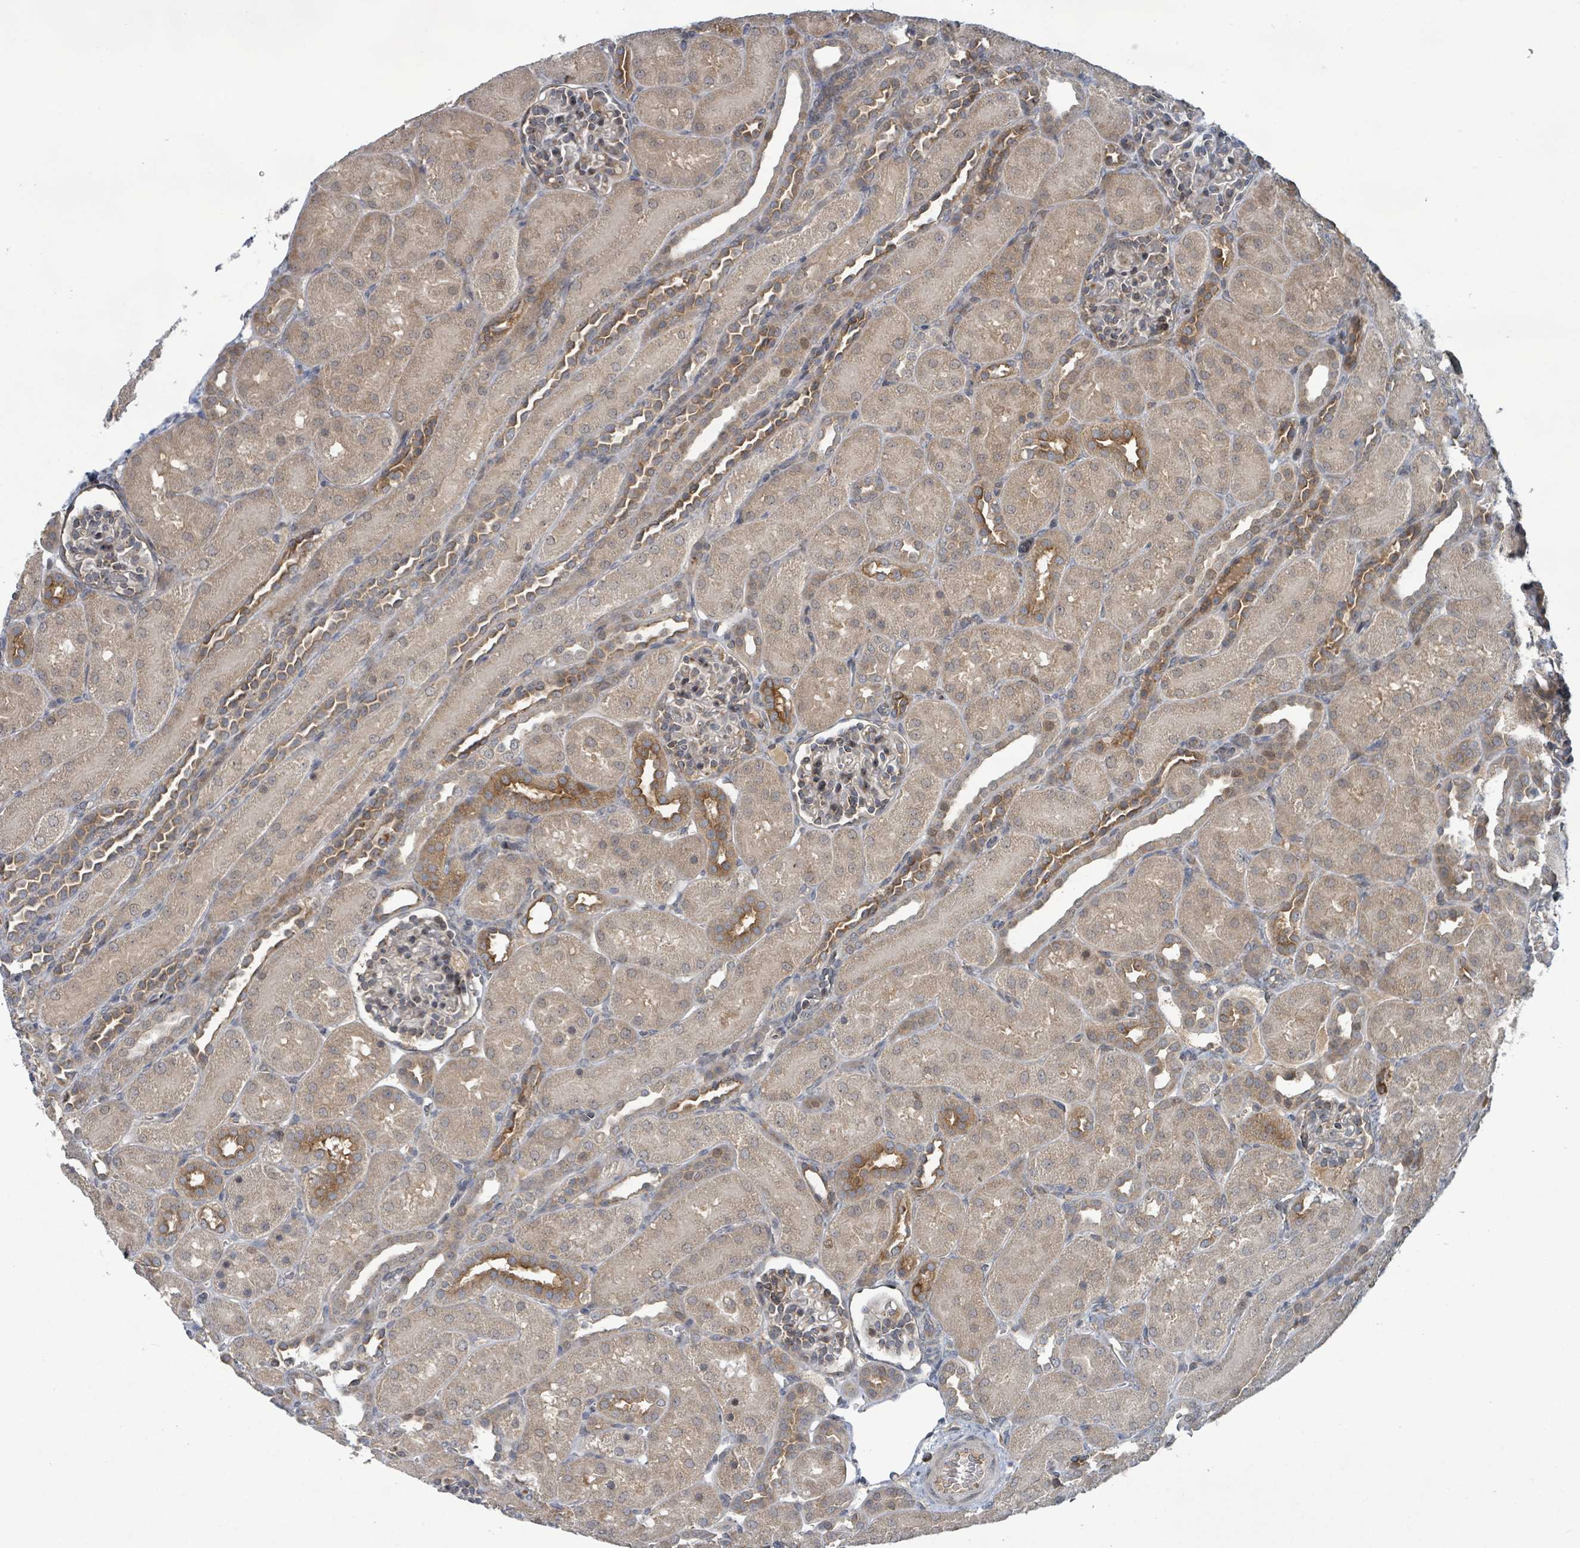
{"staining": {"intensity": "strong", "quantity": "<25%", "location": "cytoplasmic/membranous"}, "tissue": "kidney", "cell_type": "Cells in glomeruli", "image_type": "normal", "snomed": [{"axis": "morphology", "description": "Normal tissue, NOS"}, {"axis": "topography", "description": "Kidney"}], "caption": "This is a histology image of immunohistochemistry (IHC) staining of benign kidney, which shows strong expression in the cytoplasmic/membranous of cells in glomeruli.", "gene": "OR51E1", "patient": {"sex": "male", "age": 1}}